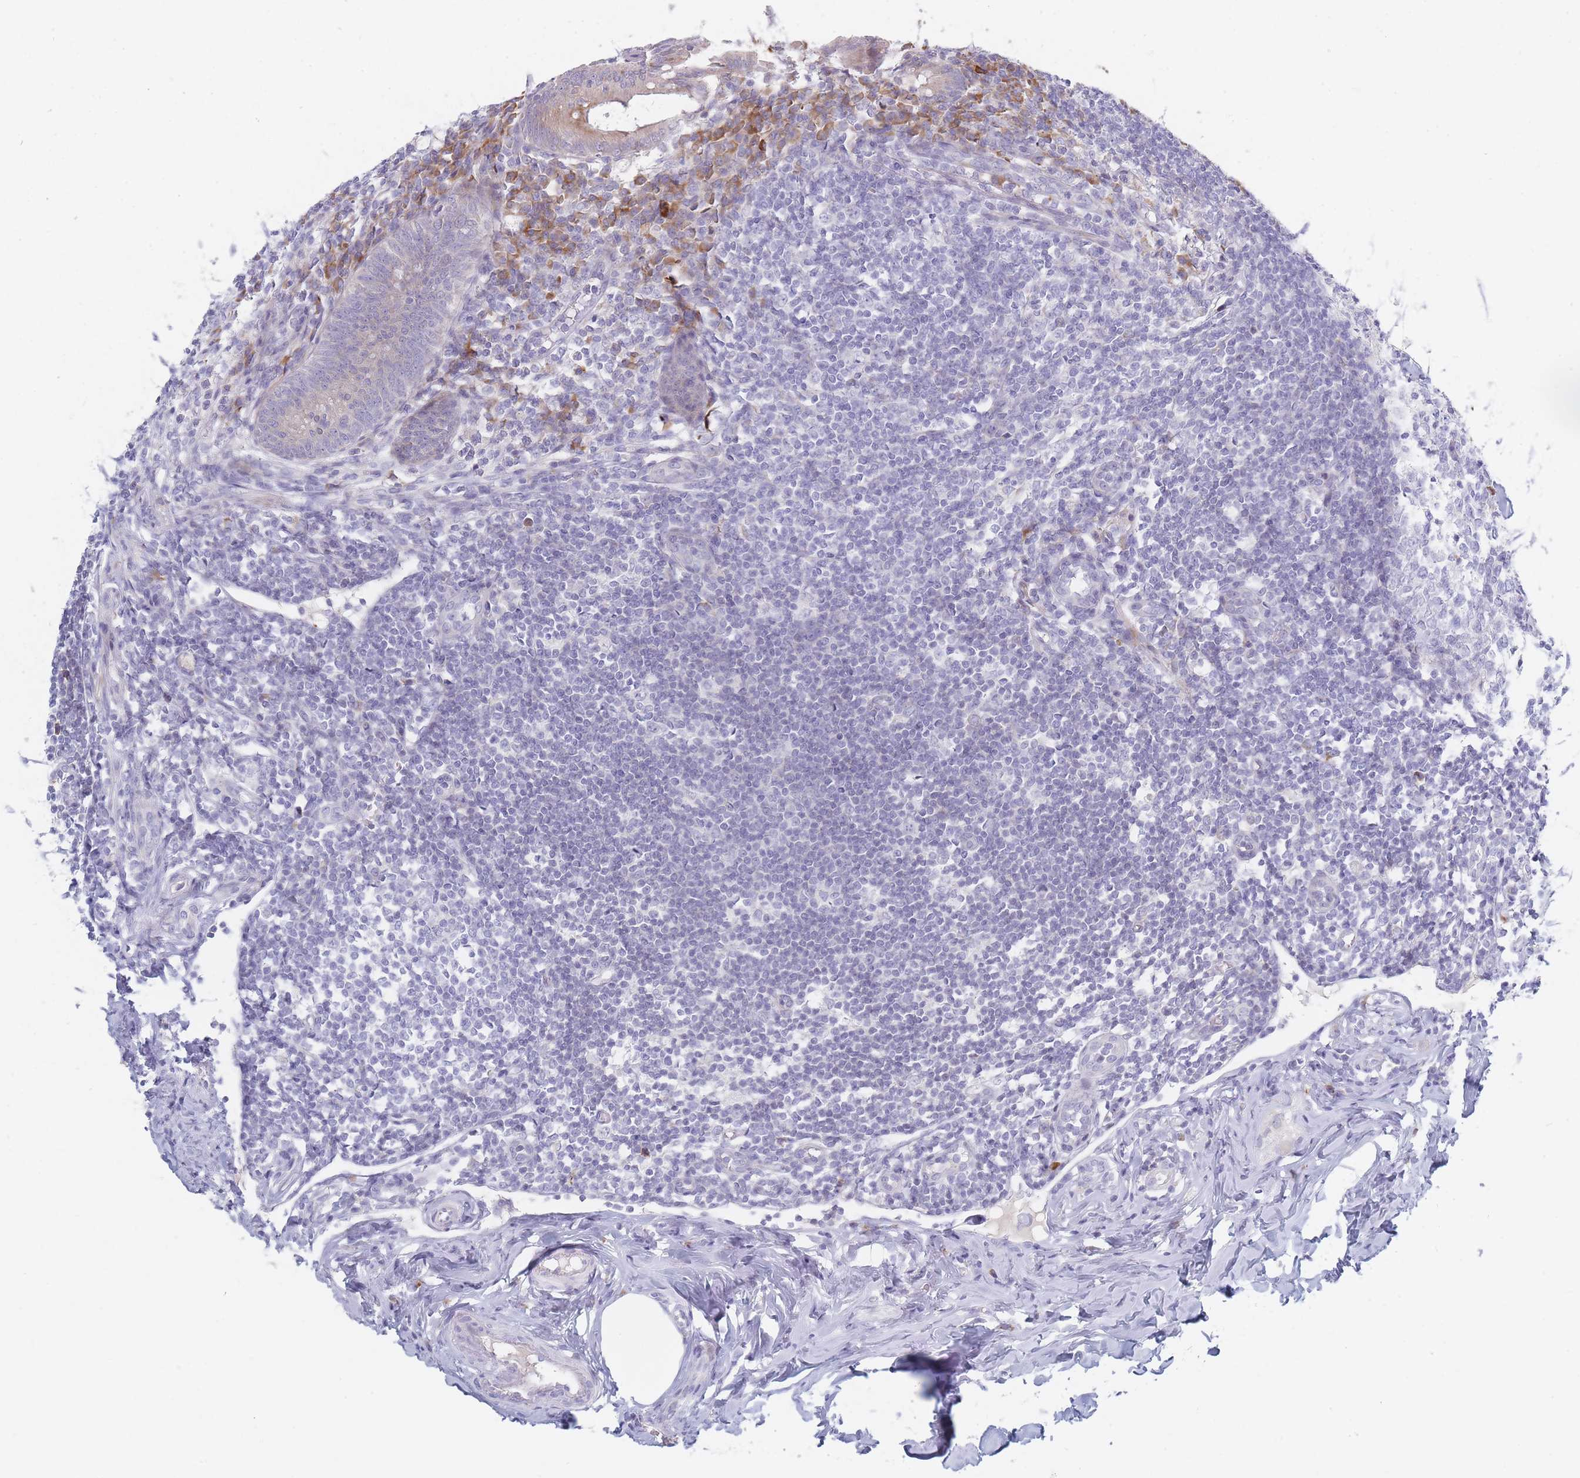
{"staining": {"intensity": "negative", "quantity": "none", "location": "none"}, "tissue": "appendix", "cell_type": "Glandular cells", "image_type": "normal", "snomed": [{"axis": "morphology", "description": "Normal tissue, NOS"}, {"axis": "topography", "description": "Appendix"}], "caption": "Glandular cells show no significant protein staining in unremarkable appendix.", "gene": "SPATS1", "patient": {"sex": "female", "age": 33}}